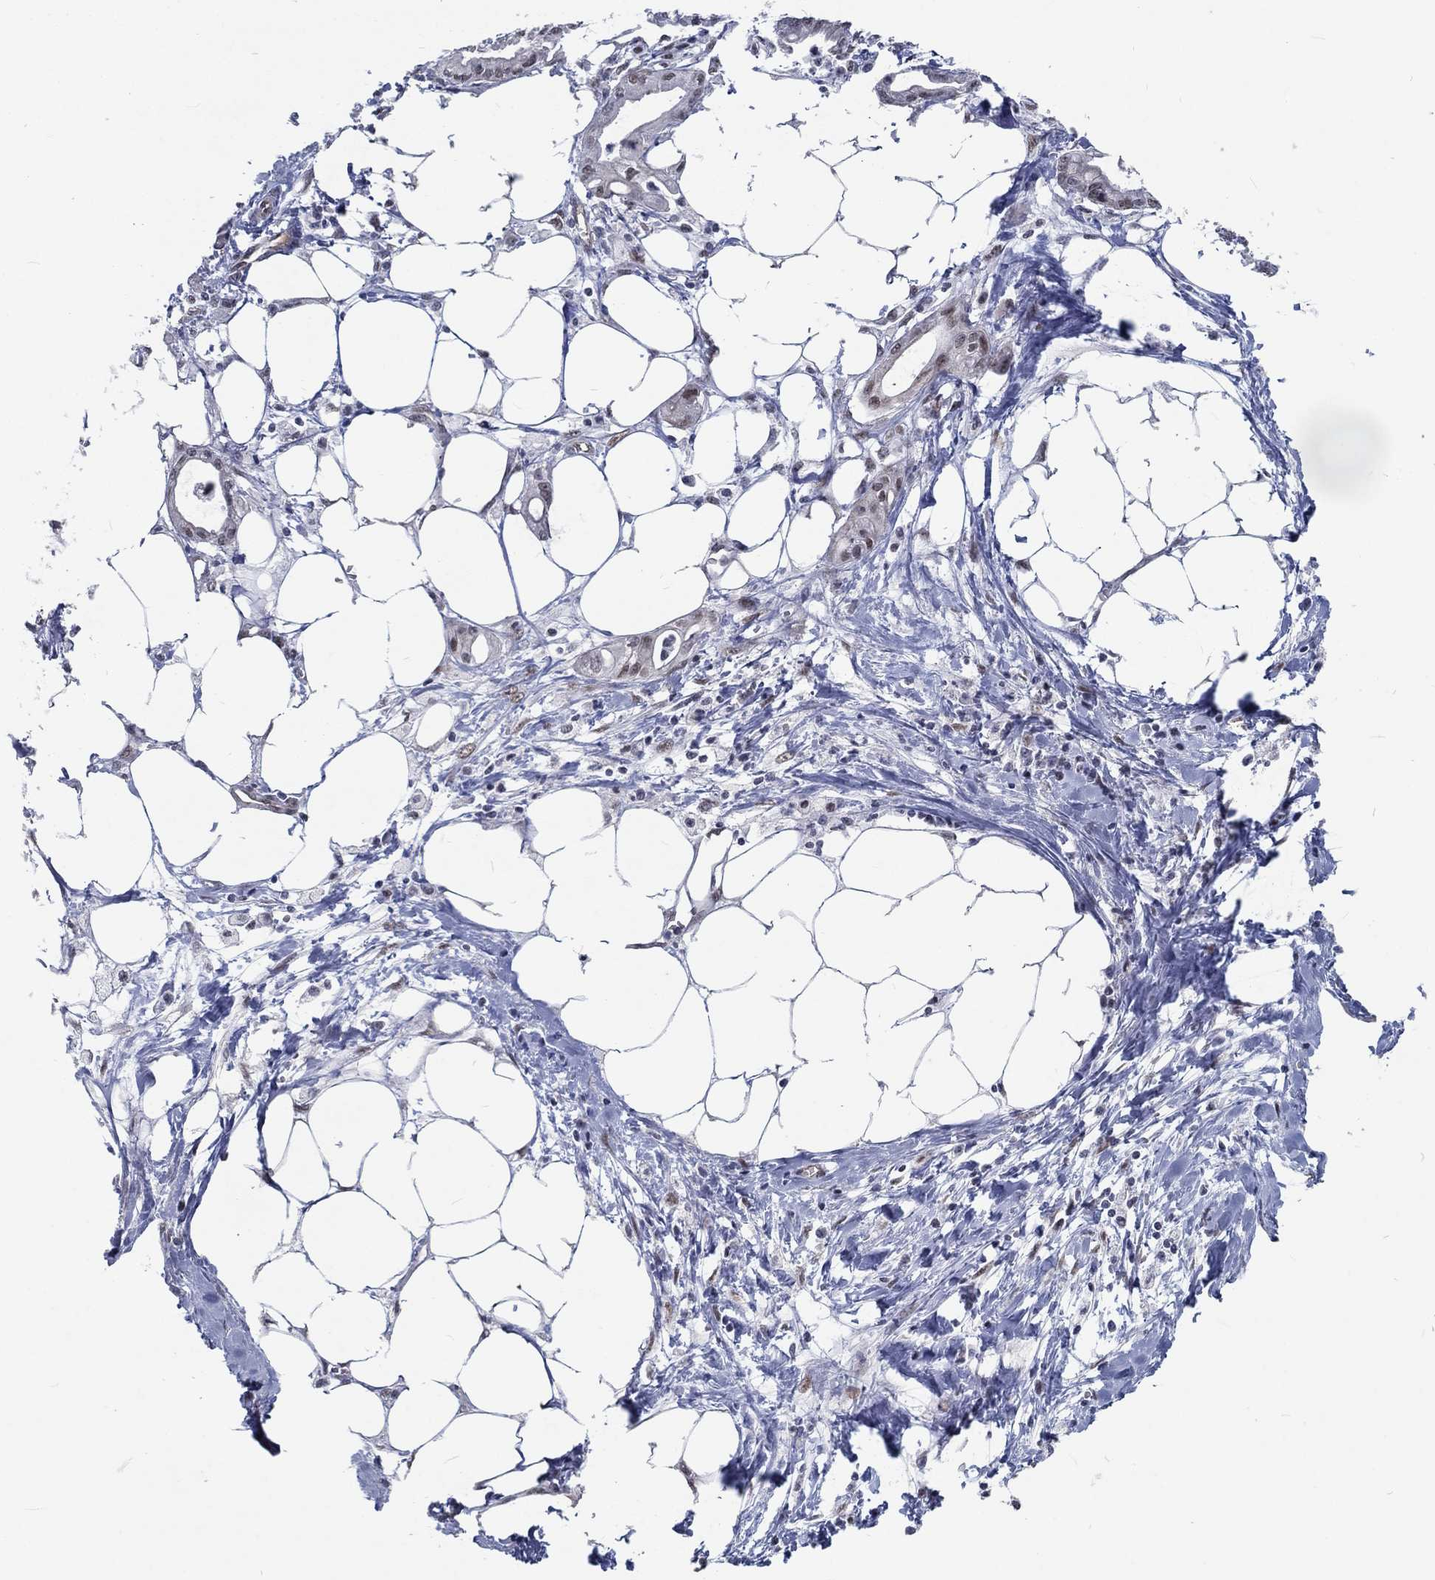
{"staining": {"intensity": "negative", "quantity": "none", "location": "none"}, "tissue": "pancreatic cancer", "cell_type": "Tumor cells", "image_type": "cancer", "snomed": [{"axis": "morphology", "description": "Adenocarcinoma, NOS"}, {"axis": "topography", "description": "Pancreas"}], "caption": "Immunohistochemistry (IHC) histopathology image of neoplastic tissue: pancreatic adenocarcinoma stained with DAB reveals no significant protein staining in tumor cells. (DAB immunohistochemistry with hematoxylin counter stain).", "gene": "ZBED1", "patient": {"sex": "male", "age": 71}}